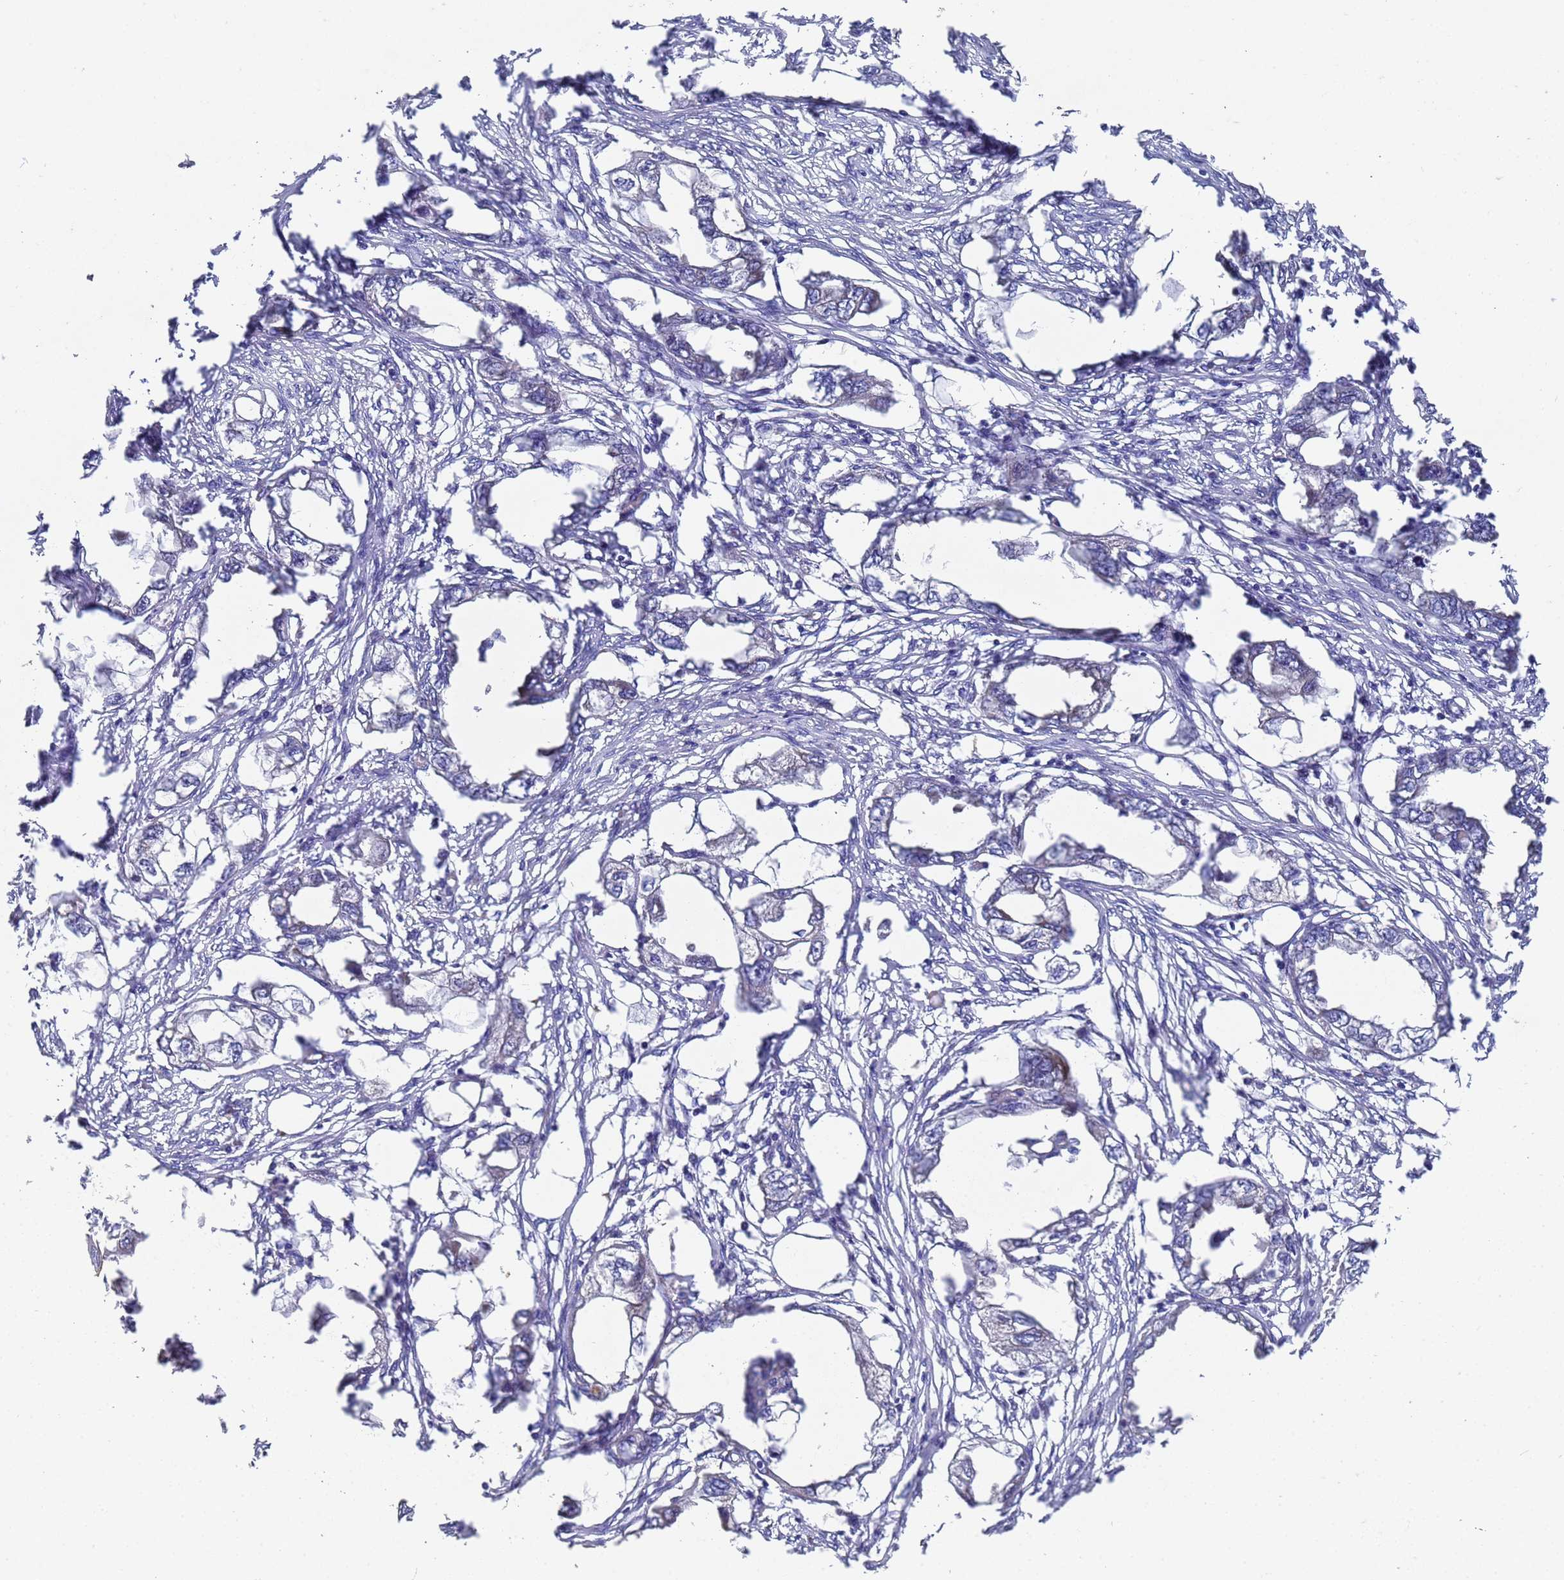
{"staining": {"intensity": "negative", "quantity": "none", "location": "none"}, "tissue": "endometrial cancer", "cell_type": "Tumor cells", "image_type": "cancer", "snomed": [{"axis": "morphology", "description": "Adenocarcinoma, NOS"}, {"axis": "morphology", "description": "Adenocarcinoma, metastatic, NOS"}, {"axis": "topography", "description": "Adipose tissue"}, {"axis": "topography", "description": "Endometrium"}], "caption": "Immunohistochemical staining of human metastatic adenocarcinoma (endometrial) displays no significant expression in tumor cells.", "gene": "NSUN6", "patient": {"sex": "female", "age": 67}}